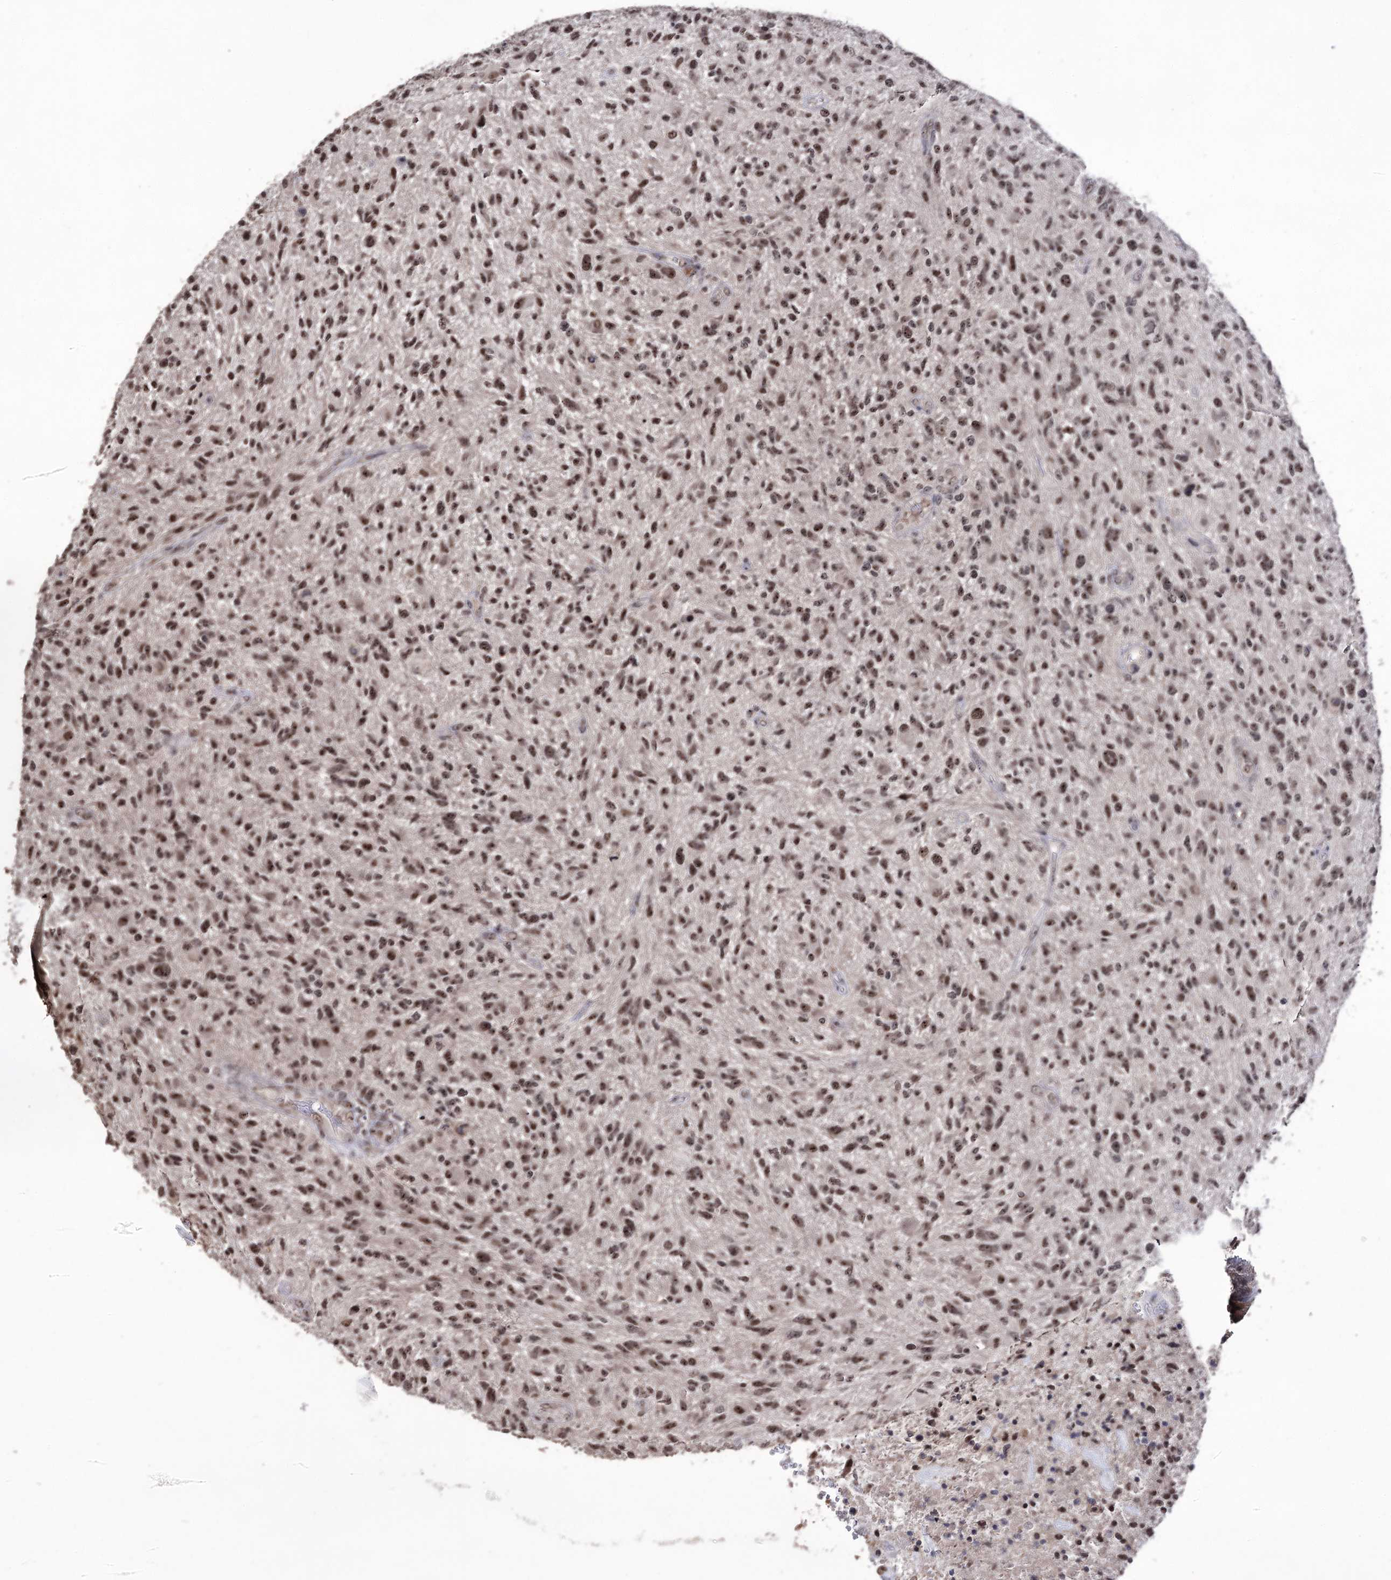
{"staining": {"intensity": "moderate", "quantity": ">75%", "location": "nuclear"}, "tissue": "glioma", "cell_type": "Tumor cells", "image_type": "cancer", "snomed": [{"axis": "morphology", "description": "Glioma, malignant, High grade"}, {"axis": "topography", "description": "Brain"}], "caption": "Moderate nuclear positivity for a protein is appreciated in about >75% of tumor cells of malignant glioma (high-grade) using immunohistochemistry.", "gene": "VGLL4", "patient": {"sex": "male", "age": 47}}